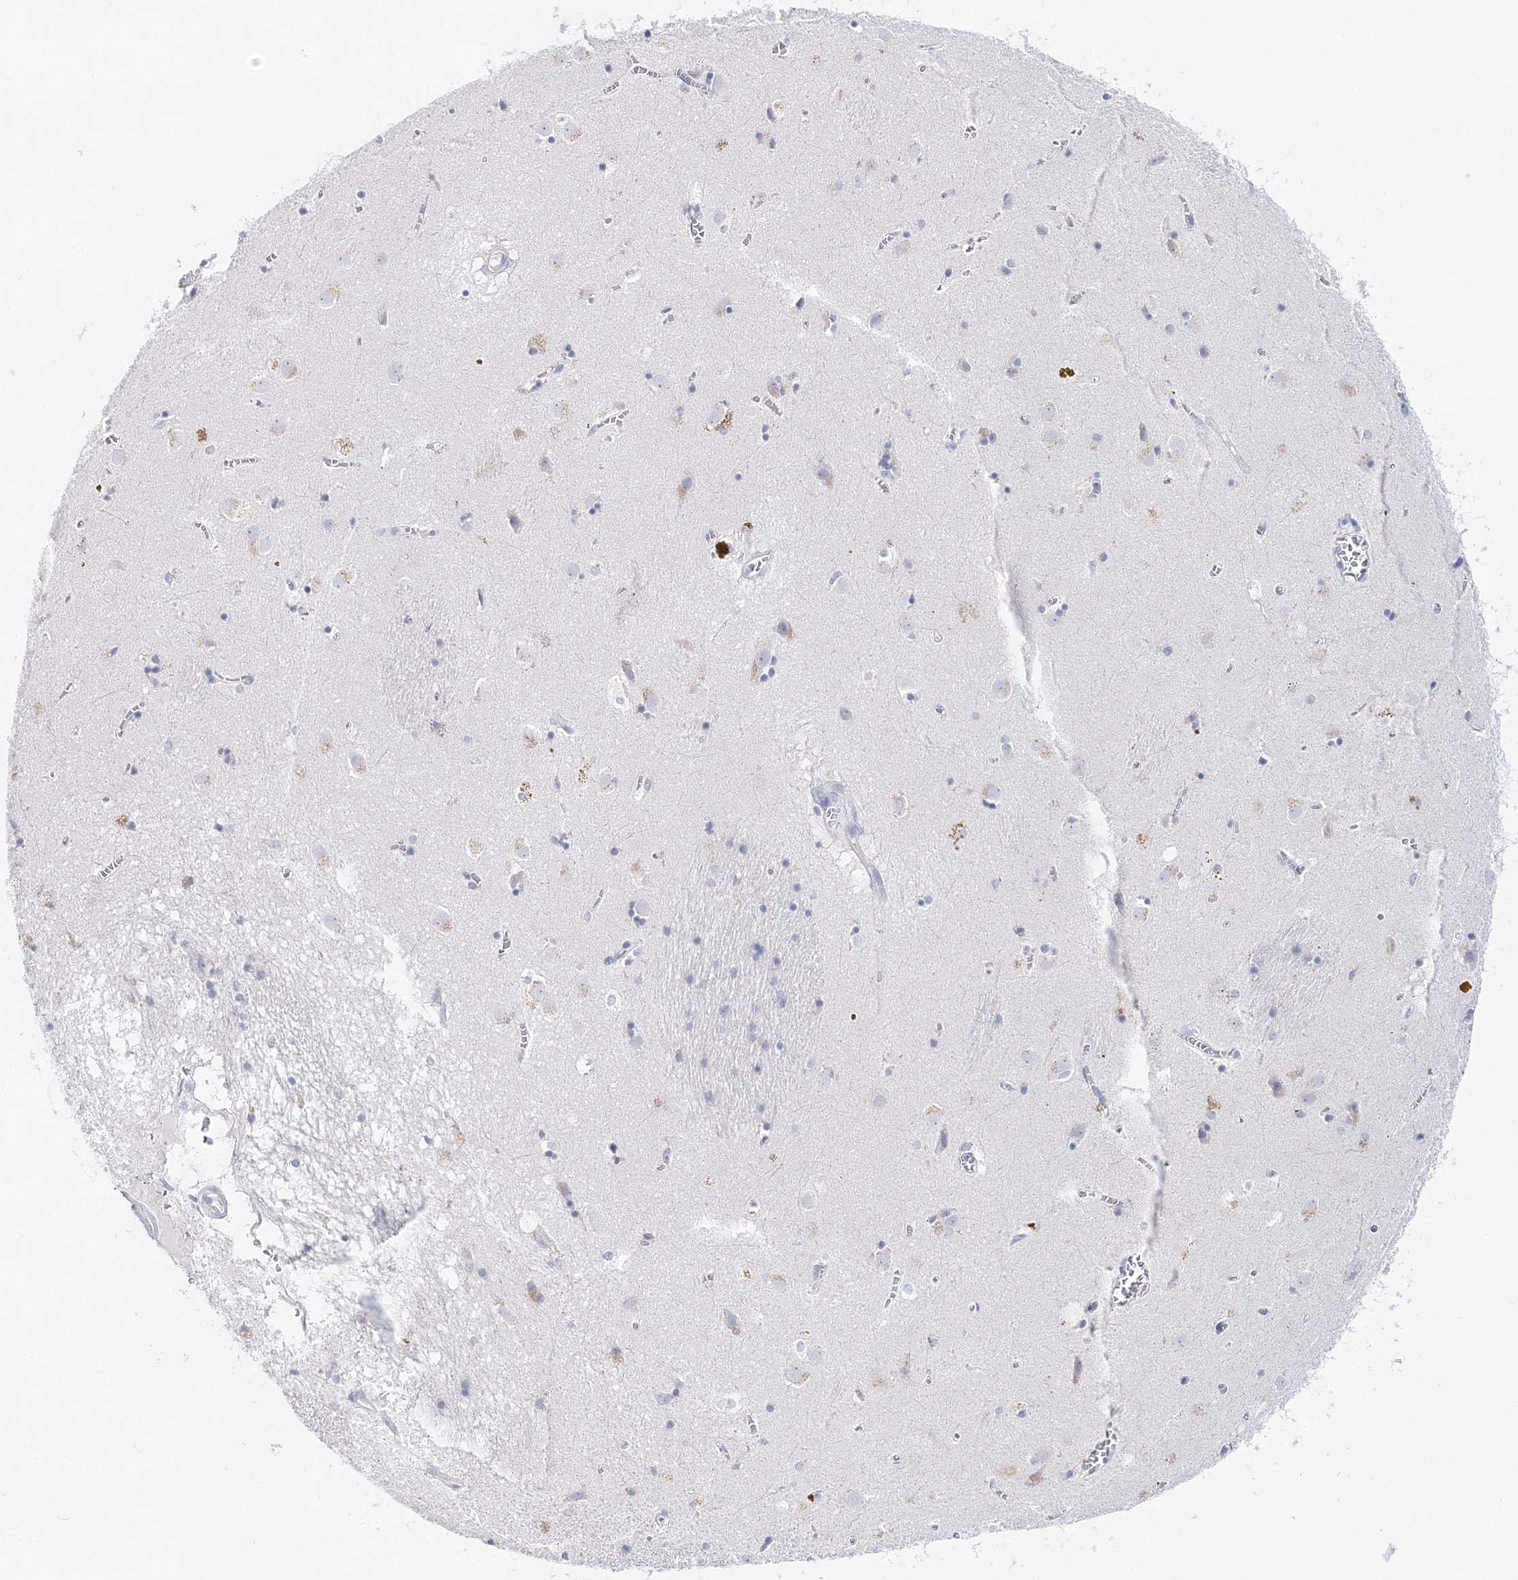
{"staining": {"intensity": "negative", "quantity": "none", "location": "none"}, "tissue": "caudate", "cell_type": "Glial cells", "image_type": "normal", "snomed": [{"axis": "morphology", "description": "Normal tissue, NOS"}, {"axis": "topography", "description": "Lateral ventricle wall"}], "caption": "Immunohistochemistry of normal human caudate exhibits no expression in glial cells.", "gene": "MYOZ2", "patient": {"sex": "male", "age": 70}}